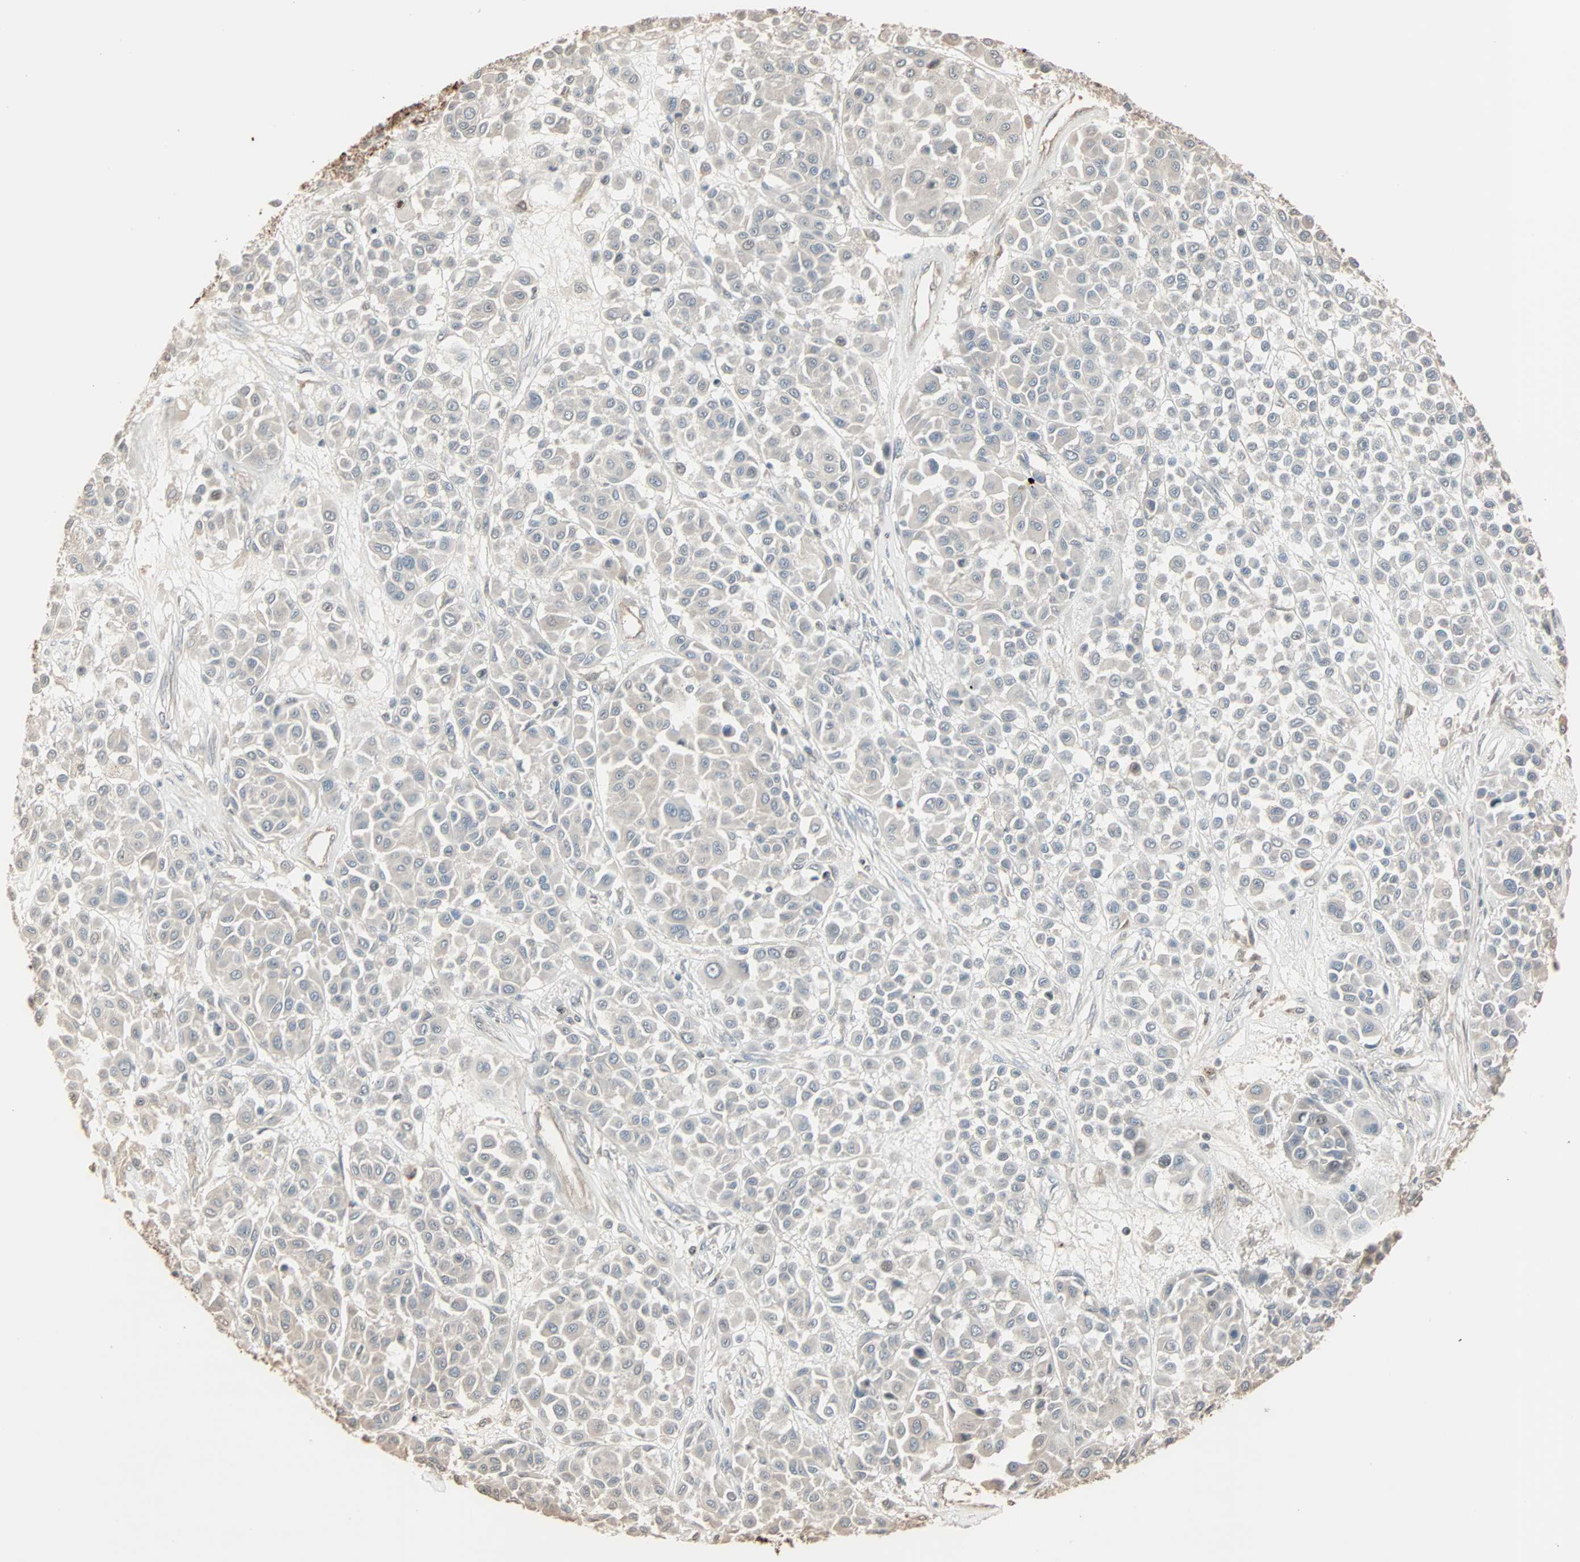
{"staining": {"intensity": "weak", "quantity": "<25%", "location": "cytoplasmic/membranous"}, "tissue": "melanoma", "cell_type": "Tumor cells", "image_type": "cancer", "snomed": [{"axis": "morphology", "description": "Malignant melanoma, Metastatic site"}, {"axis": "topography", "description": "Soft tissue"}], "caption": "This is an IHC image of human melanoma. There is no expression in tumor cells.", "gene": "CALCRL", "patient": {"sex": "male", "age": 41}}